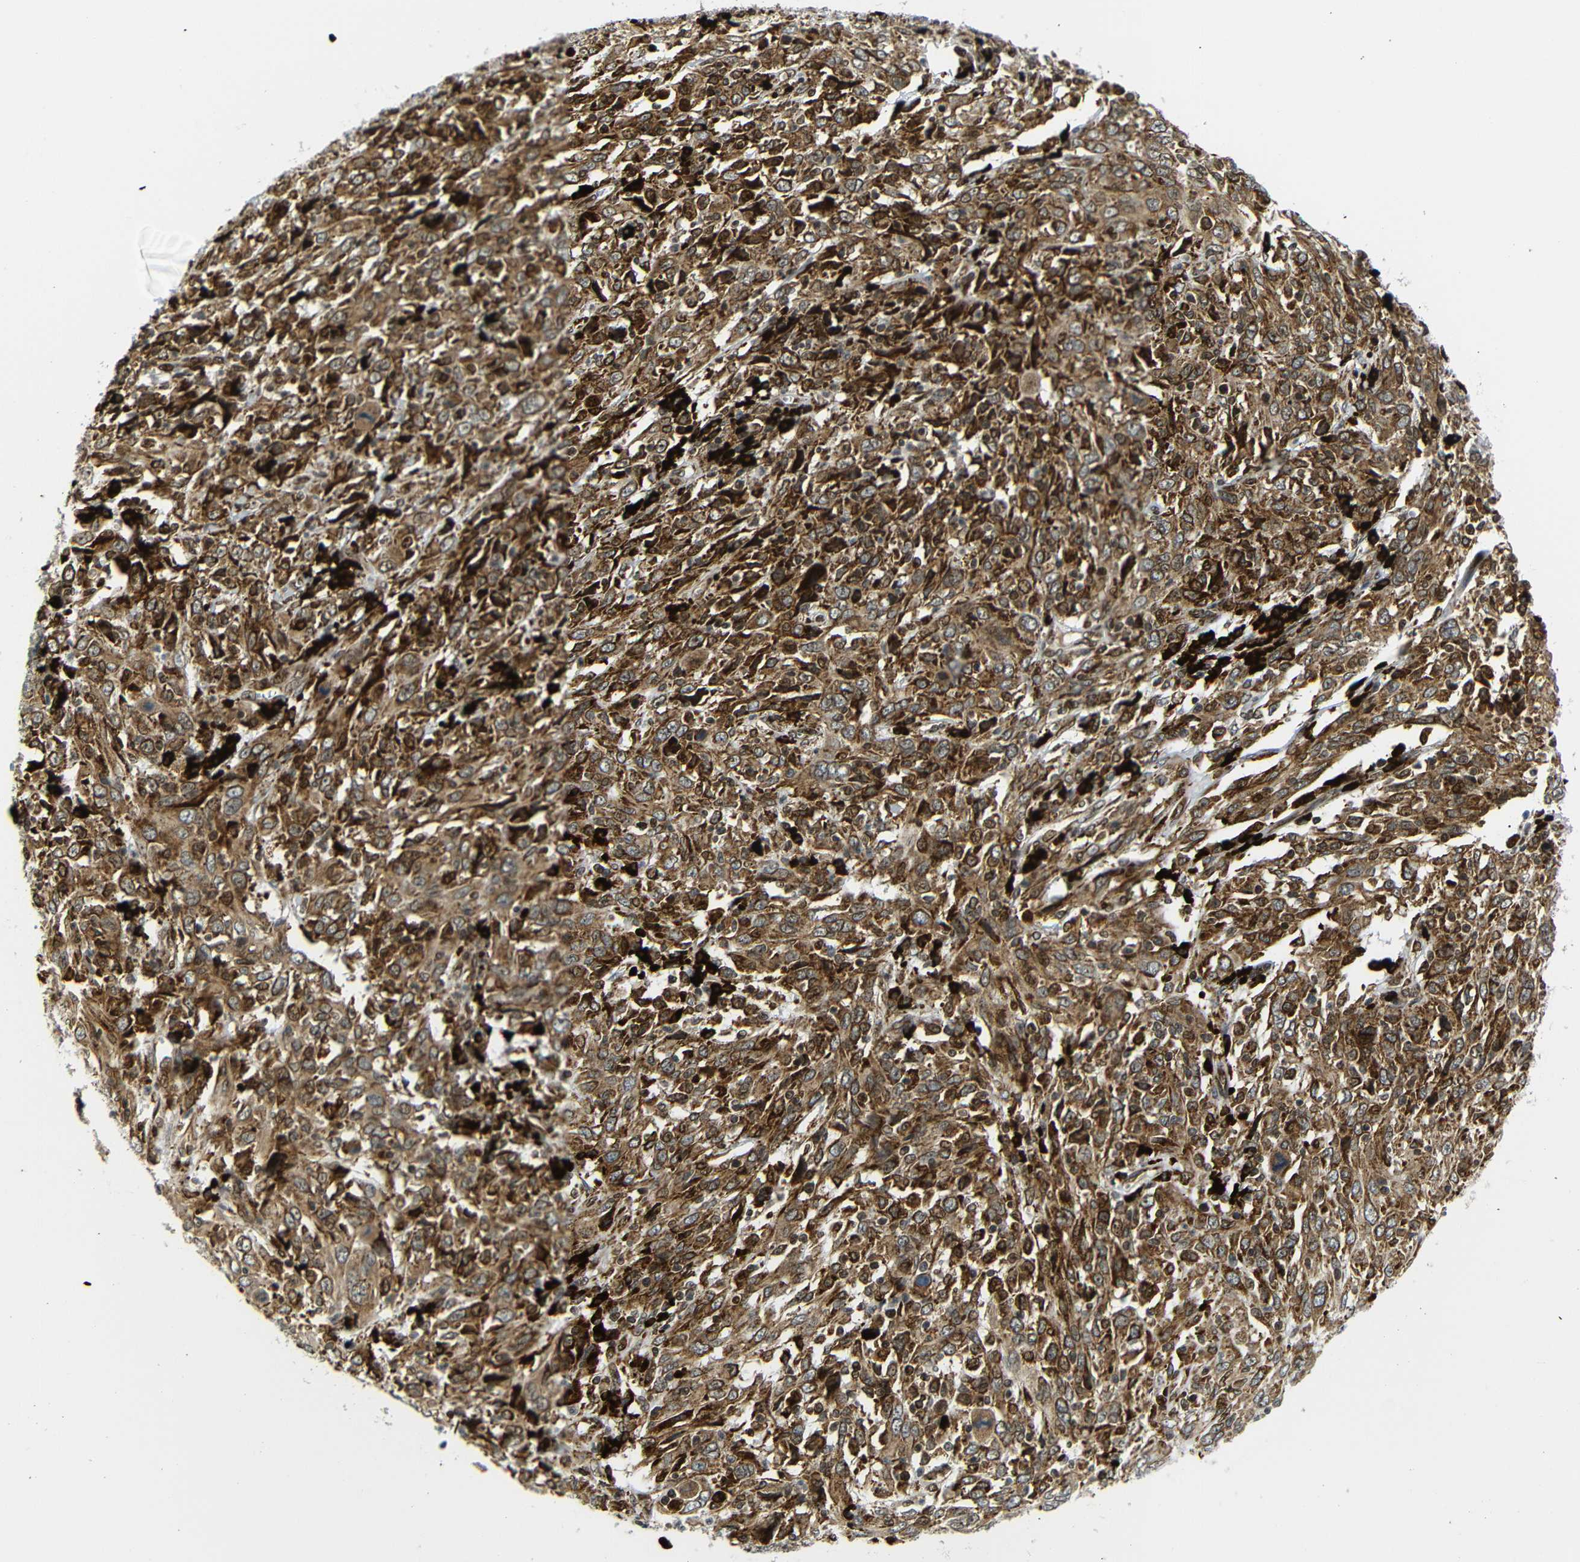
{"staining": {"intensity": "strong", "quantity": ">75%", "location": "cytoplasmic/membranous"}, "tissue": "cervical cancer", "cell_type": "Tumor cells", "image_type": "cancer", "snomed": [{"axis": "morphology", "description": "Squamous cell carcinoma, NOS"}, {"axis": "topography", "description": "Cervix"}], "caption": "IHC of human cervical cancer (squamous cell carcinoma) demonstrates high levels of strong cytoplasmic/membranous expression in approximately >75% of tumor cells.", "gene": "SPCS2", "patient": {"sex": "female", "age": 46}}